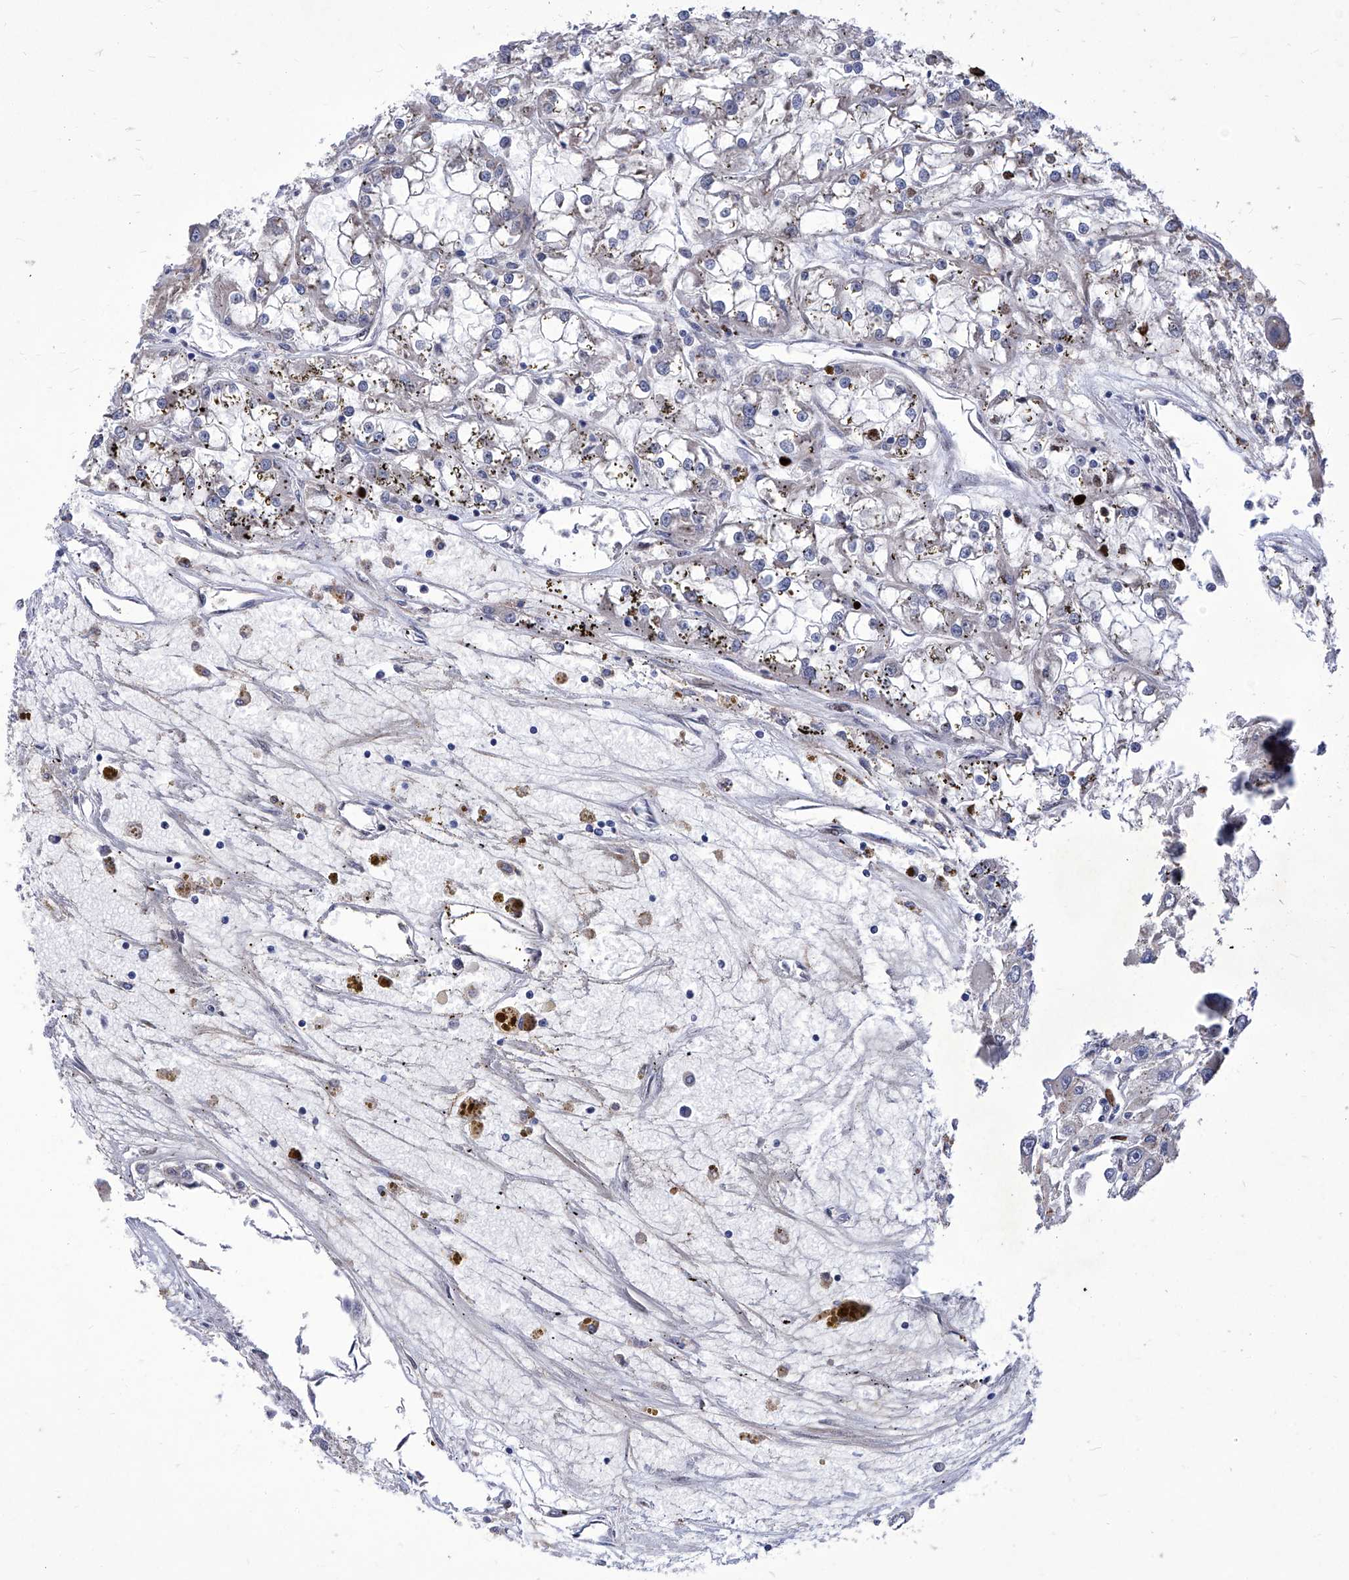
{"staining": {"intensity": "negative", "quantity": "none", "location": "none"}, "tissue": "renal cancer", "cell_type": "Tumor cells", "image_type": "cancer", "snomed": [{"axis": "morphology", "description": "Adenocarcinoma, NOS"}, {"axis": "topography", "description": "Kidney"}], "caption": "A micrograph of human renal cancer is negative for staining in tumor cells.", "gene": "KTI12", "patient": {"sex": "female", "age": 52}}